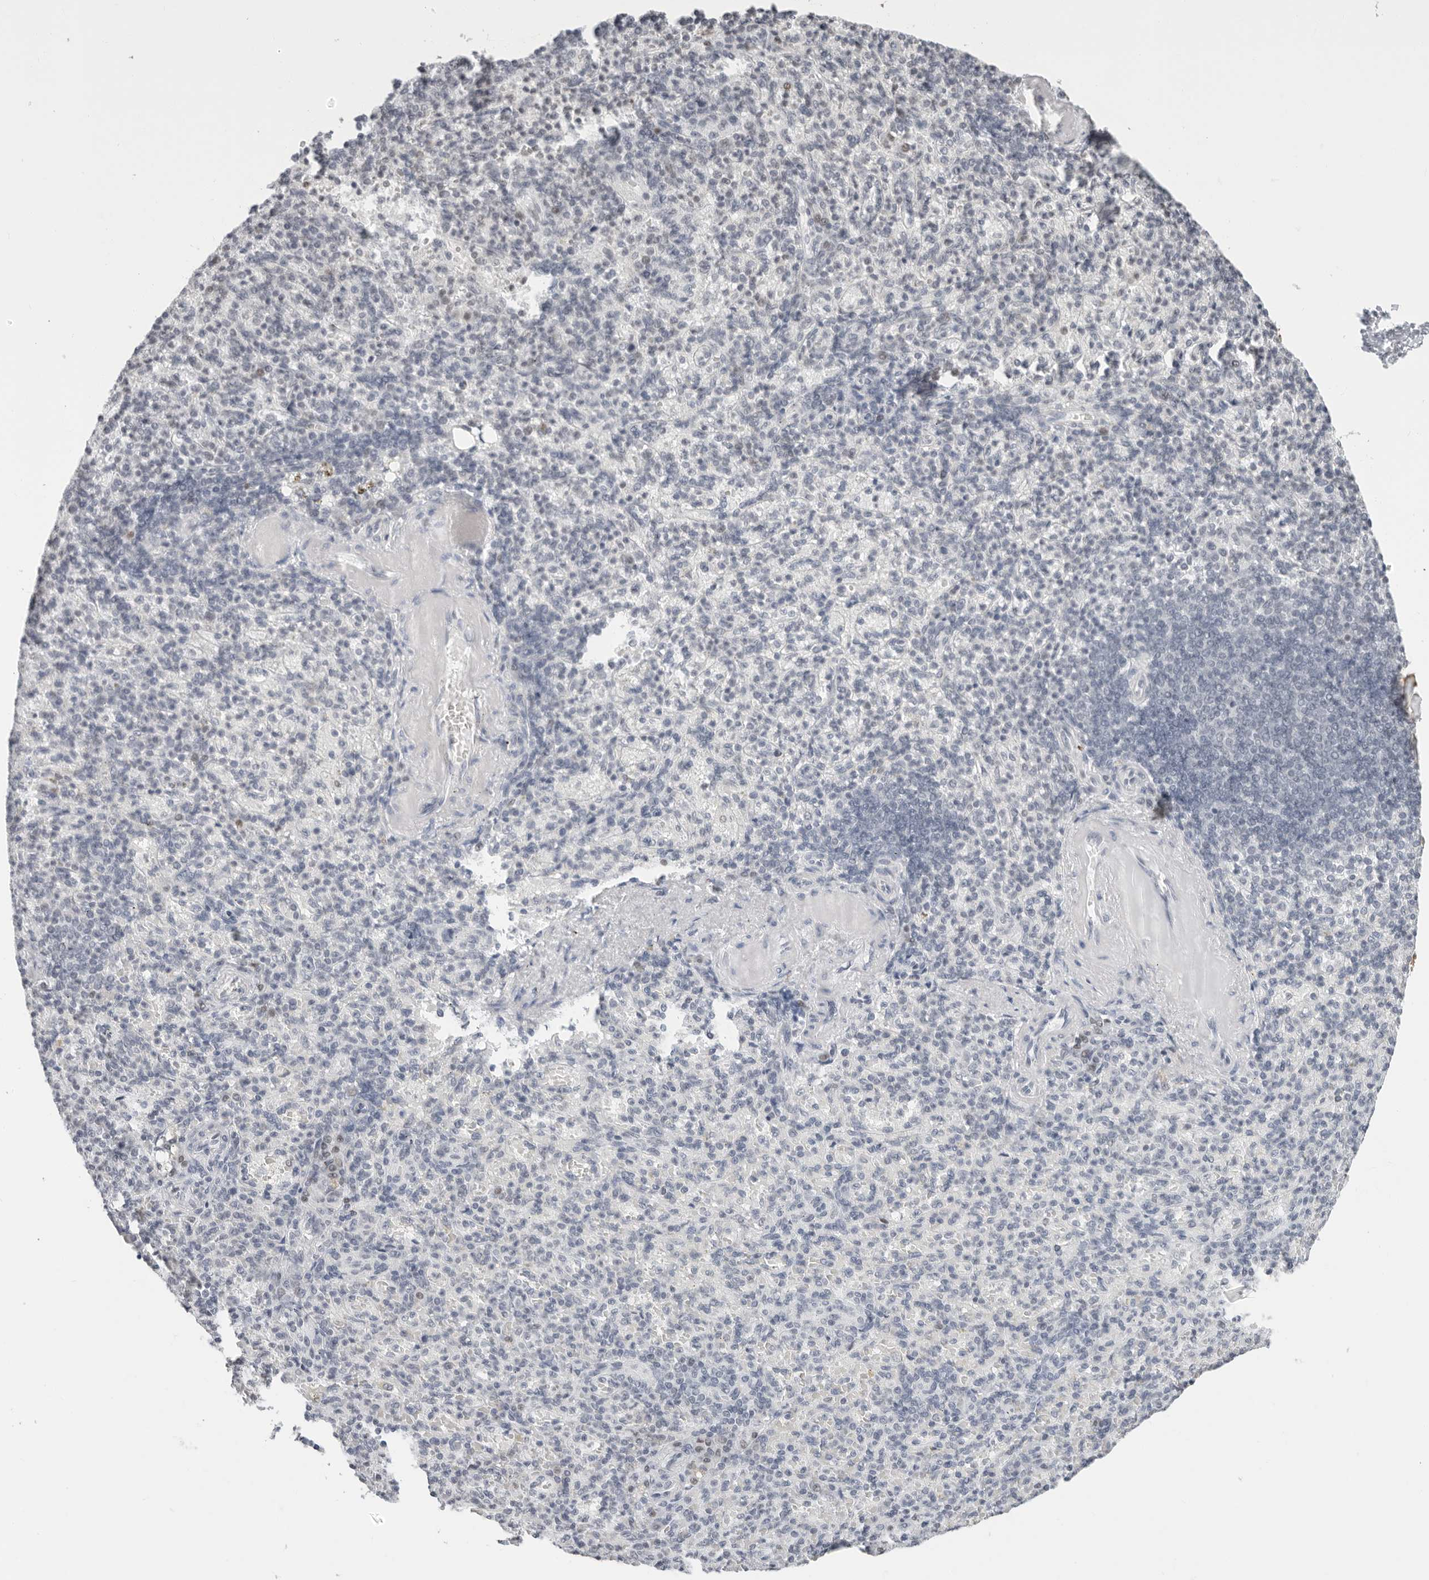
{"staining": {"intensity": "negative", "quantity": "none", "location": "none"}, "tissue": "spleen", "cell_type": "Cells in red pulp", "image_type": "normal", "snomed": [{"axis": "morphology", "description": "Normal tissue, NOS"}, {"axis": "topography", "description": "Spleen"}], "caption": "Immunohistochemical staining of unremarkable human spleen shows no significant staining in cells in red pulp. Brightfield microscopy of immunohistochemistry stained with DAB (3,3'-diaminobenzidine) (brown) and hematoxylin (blue), captured at high magnification.", "gene": "FLG2", "patient": {"sex": "female", "age": 74}}